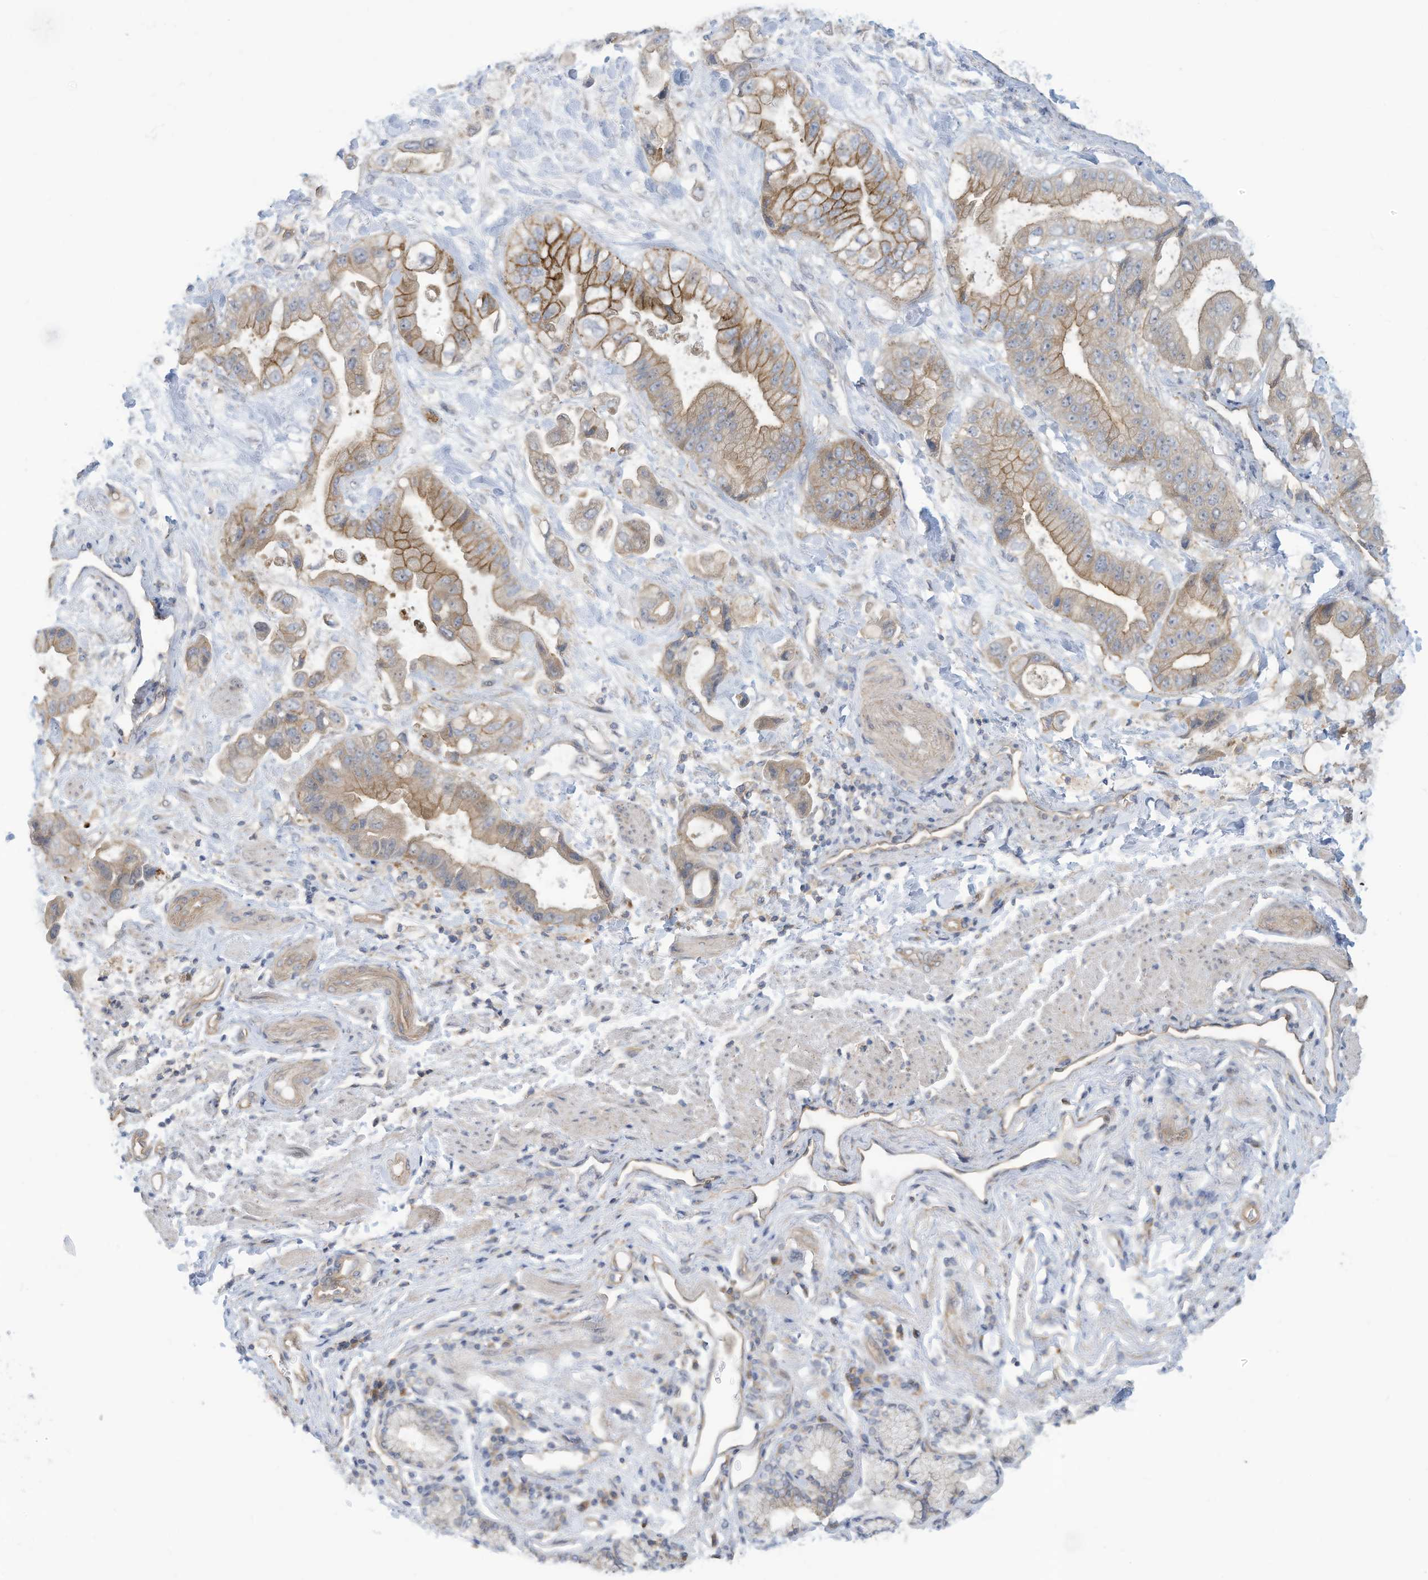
{"staining": {"intensity": "moderate", "quantity": "25%-75%", "location": "cytoplasmic/membranous"}, "tissue": "stomach cancer", "cell_type": "Tumor cells", "image_type": "cancer", "snomed": [{"axis": "morphology", "description": "Adenocarcinoma, NOS"}, {"axis": "topography", "description": "Stomach"}], "caption": "Immunohistochemical staining of human adenocarcinoma (stomach) exhibits moderate cytoplasmic/membranous protein expression in approximately 25%-75% of tumor cells.", "gene": "ADAT2", "patient": {"sex": "male", "age": 62}}